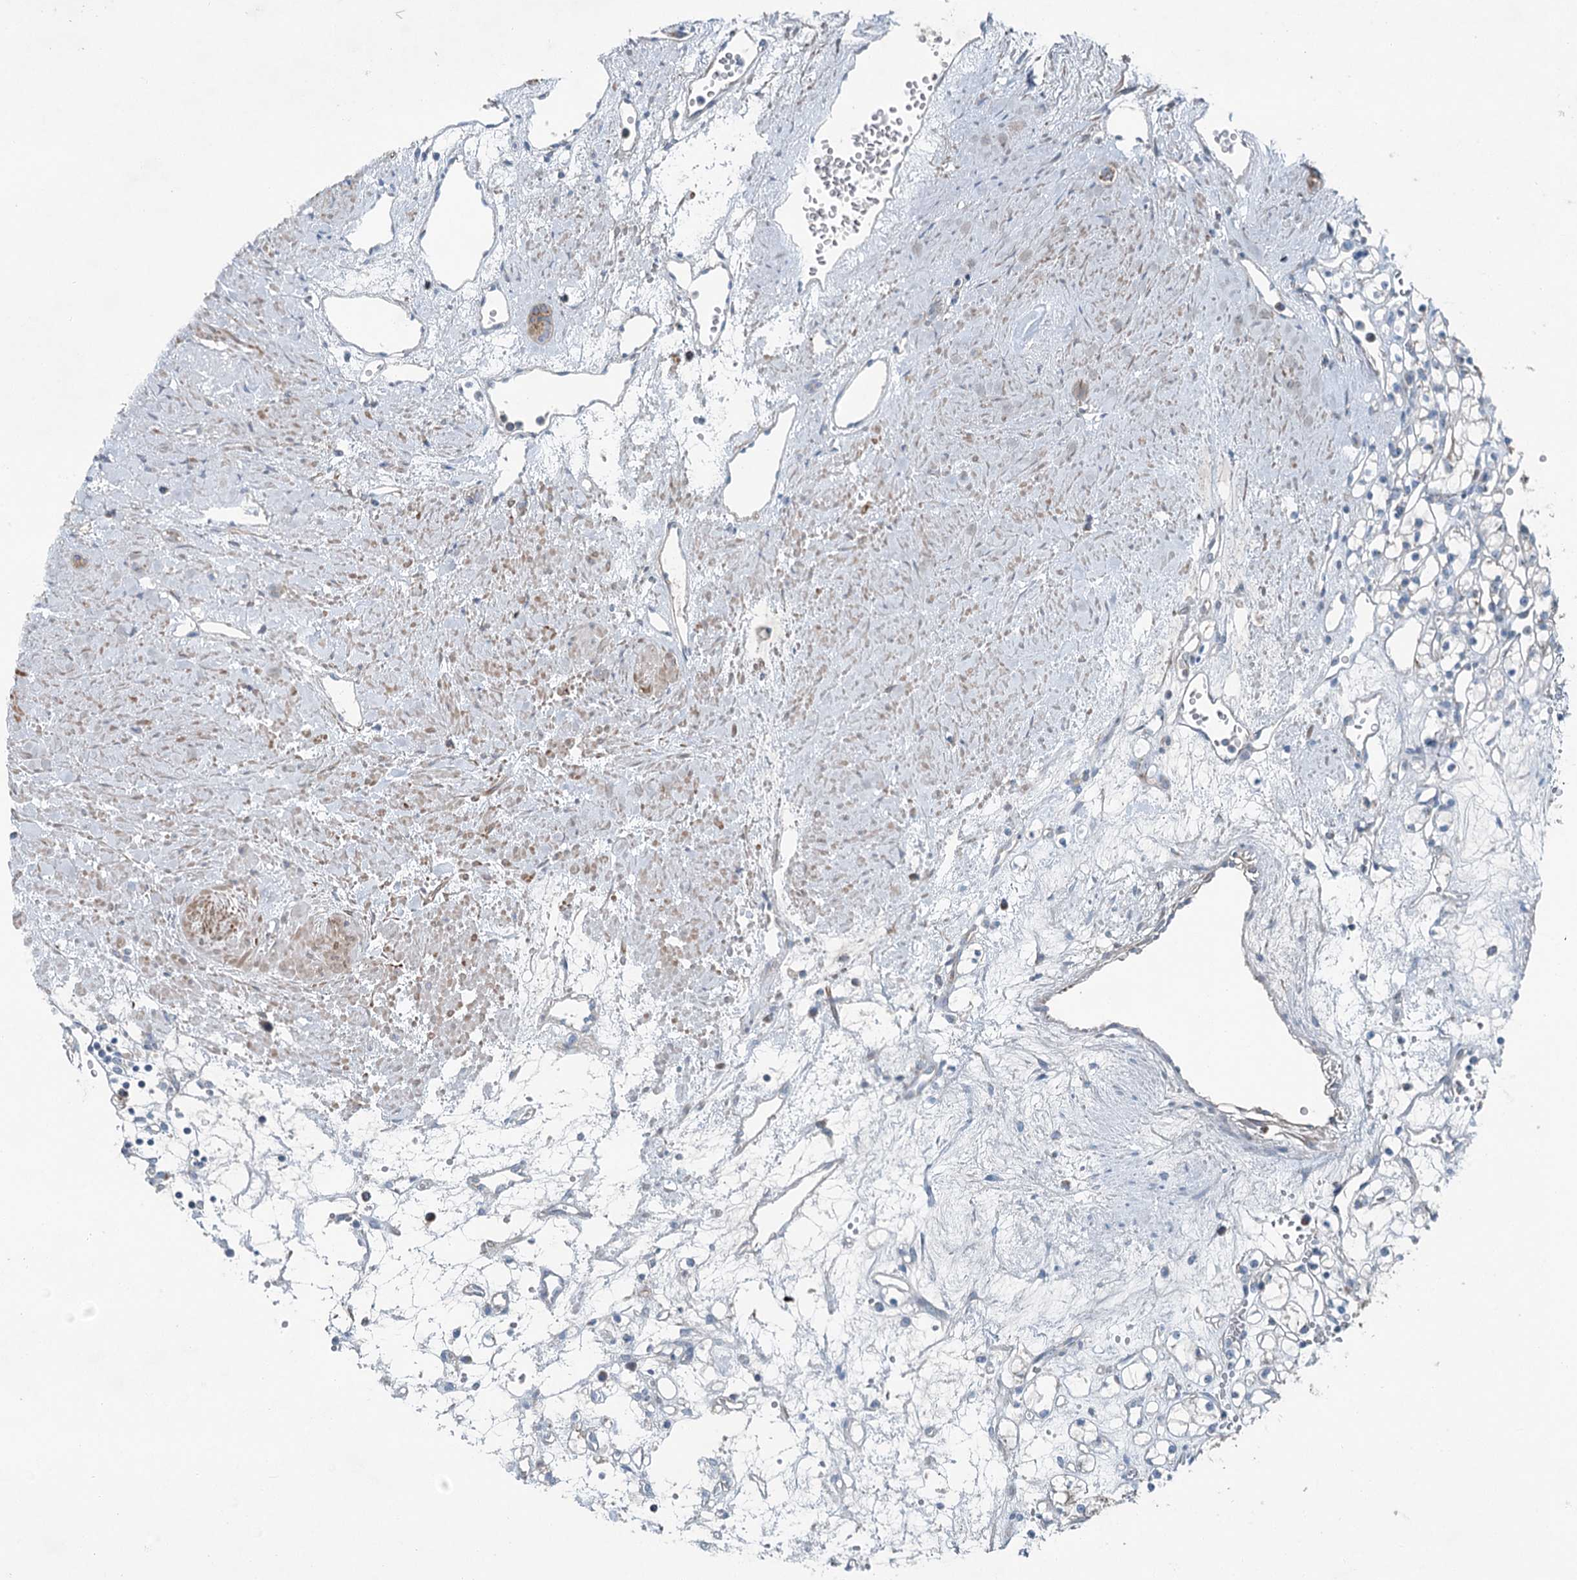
{"staining": {"intensity": "weak", "quantity": "<25%", "location": "cytoplasmic/membranous"}, "tissue": "renal cancer", "cell_type": "Tumor cells", "image_type": "cancer", "snomed": [{"axis": "morphology", "description": "Adenocarcinoma, NOS"}, {"axis": "topography", "description": "Kidney"}], "caption": "High magnification brightfield microscopy of renal cancer (adenocarcinoma) stained with DAB (3,3'-diaminobenzidine) (brown) and counterstained with hematoxylin (blue): tumor cells show no significant expression.", "gene": "CHCHD5", "patient": {"sex": "female", "age": 59}}